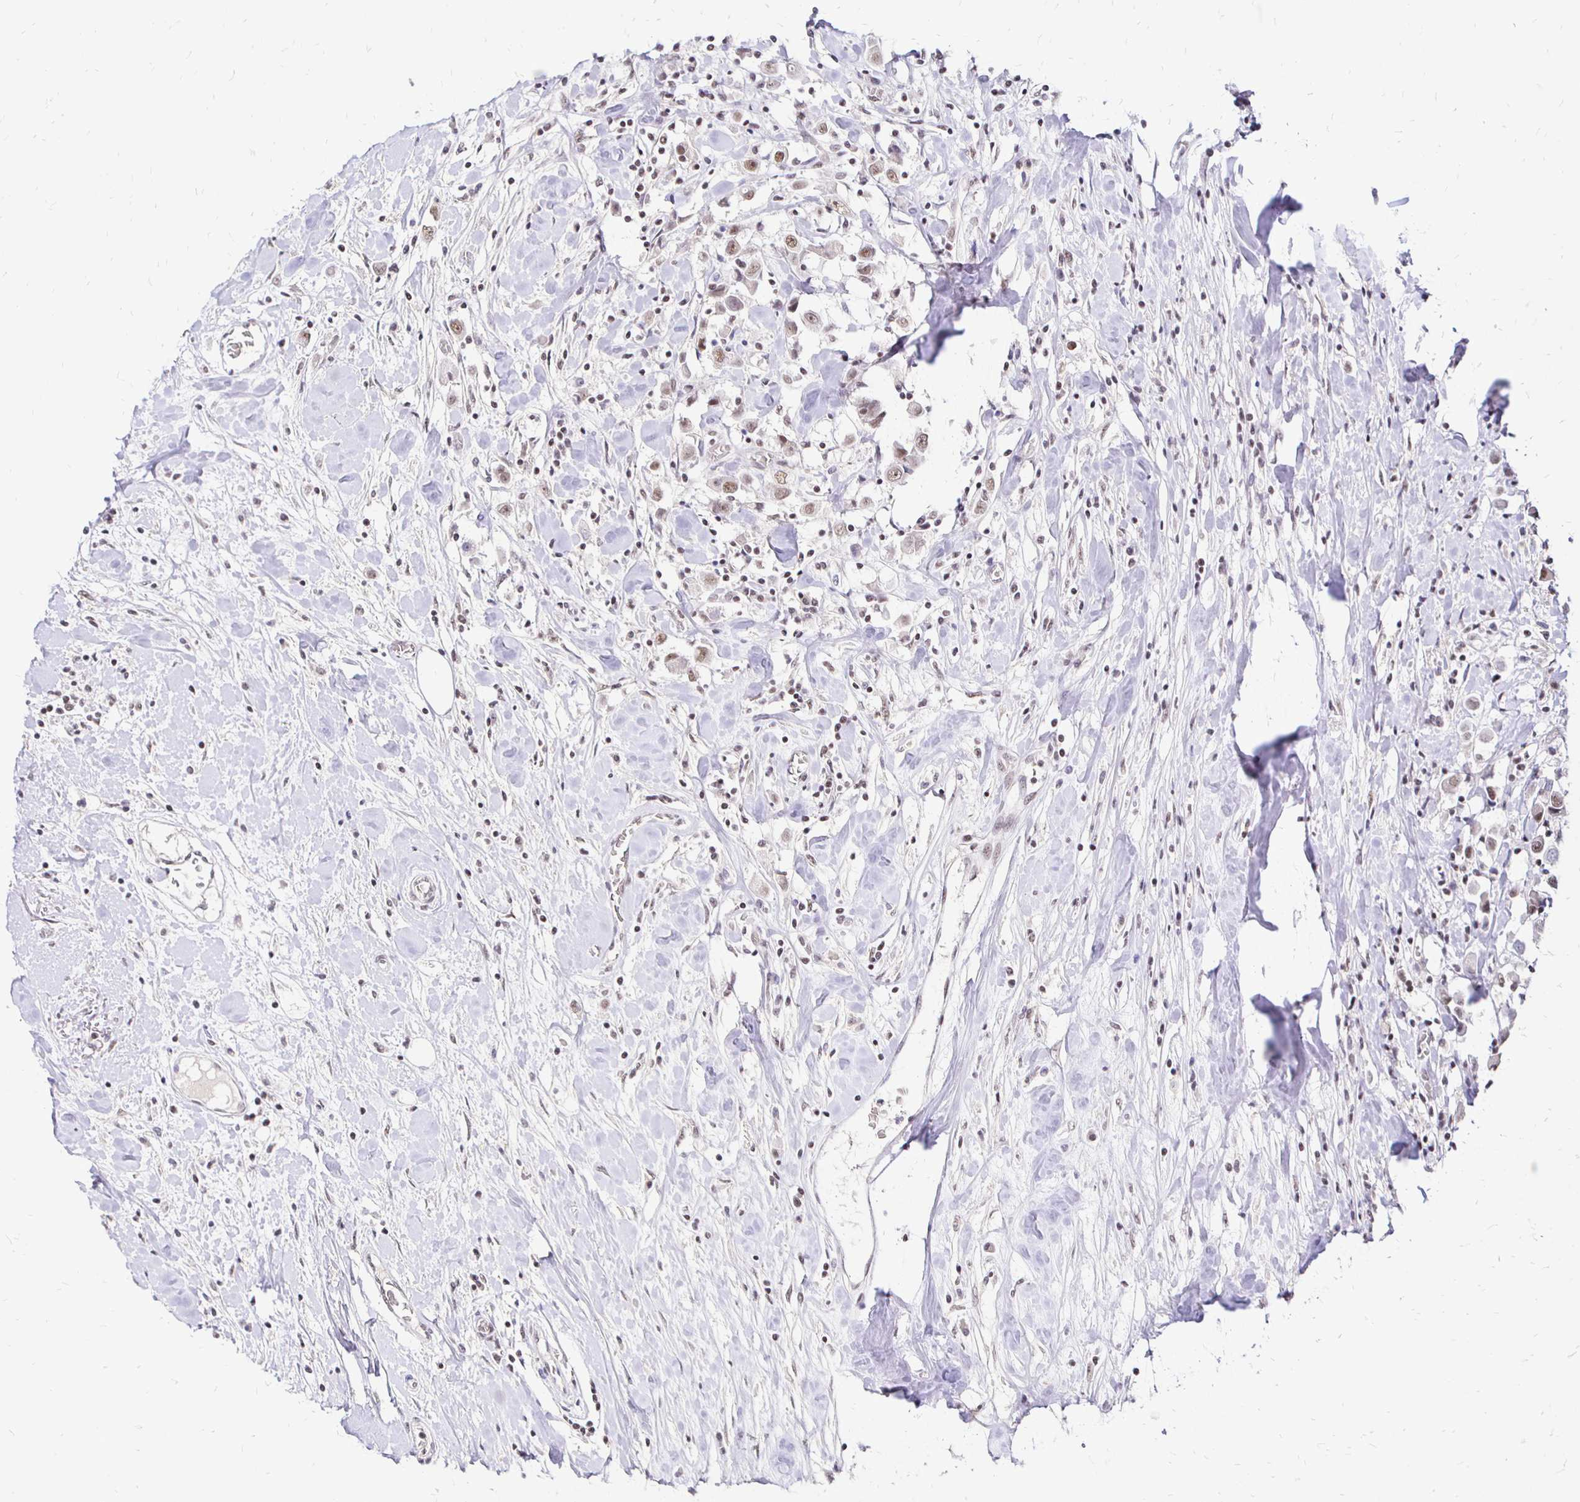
{"staining": {"intensity": "weak", "quantity": ">75%", "location": "nuclear"}, "tissue": "breast cancer", "cell_type": "Tumor cells", "image_type": "cancer", "snomed": [{"axis": "morphology", "description": "Duct carcinoma"}, {"axis": "topography", "description": "Breast"}], "caption": "Immunohistochemical staining of breast cancer demonstrates low levels of weak nuclear protein positivity in approximately >75% of tumor cells.", "gene": "SIN3A", "patient": {"sex": "female", "age": 61}}